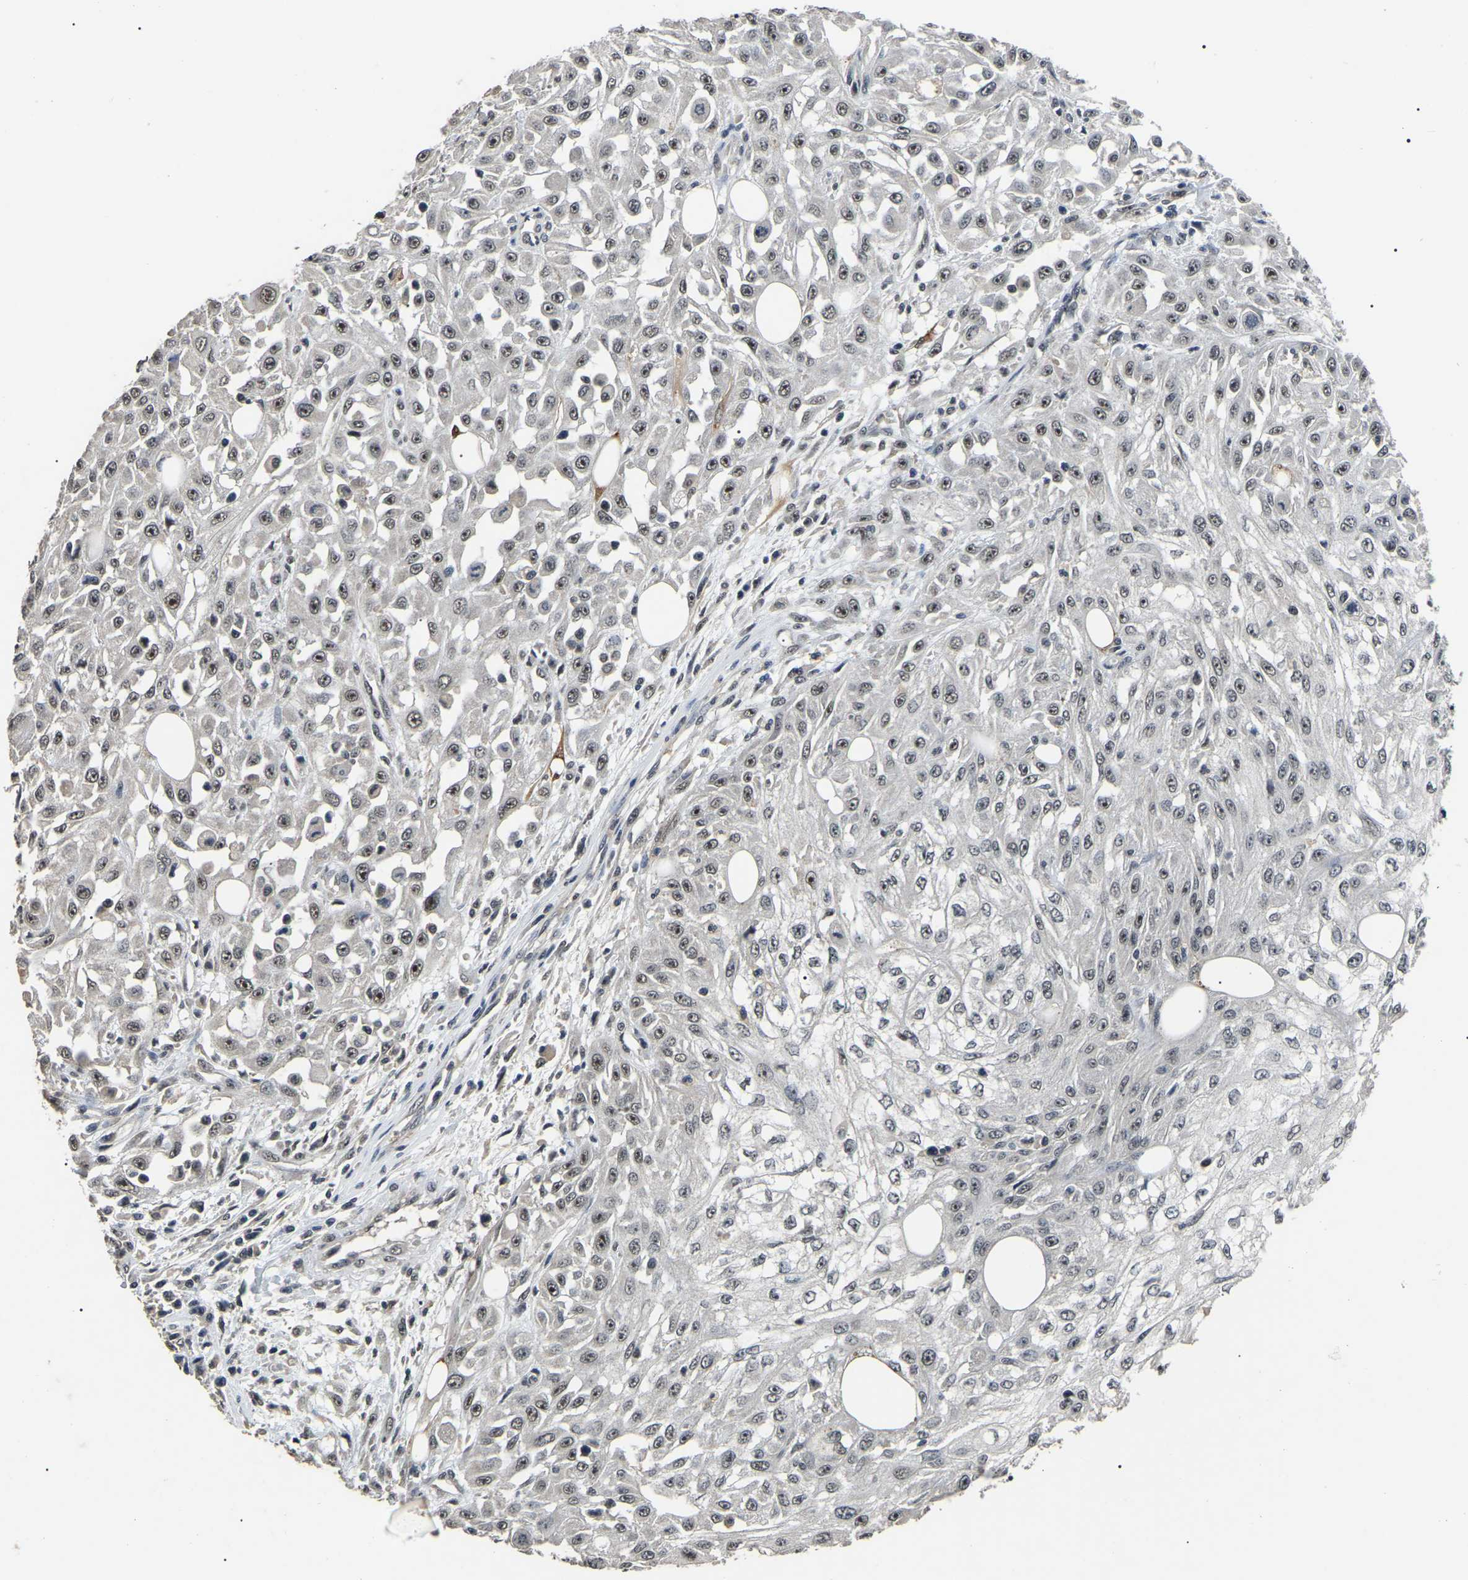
{"staining": {"intensity": "weak", "quantity": ">75%", "location": "nuclear"}, "tissue": "skin cancer", "cell_type": "Tumor cells", "image_type": "cancer", "snomed": [{"axis": "morphology", "description": "Squamous cell carcinoma, NOS"}, {"axis": "morphology", "description": "Squamous cell carcinoma, metastatic, NOS"}, {"axis": "topography", "description": "Skin"}, {"axis": "topography", "description": "Lymph node"}], "caption": "Skin metastatic squamous cell carcinoma stained with DAB IHC displays low levels of weak nuclear positivity in about >75% of tumor cells.", "gene": "PPM1E", "patient": {"sex": "male", "age": 75}}